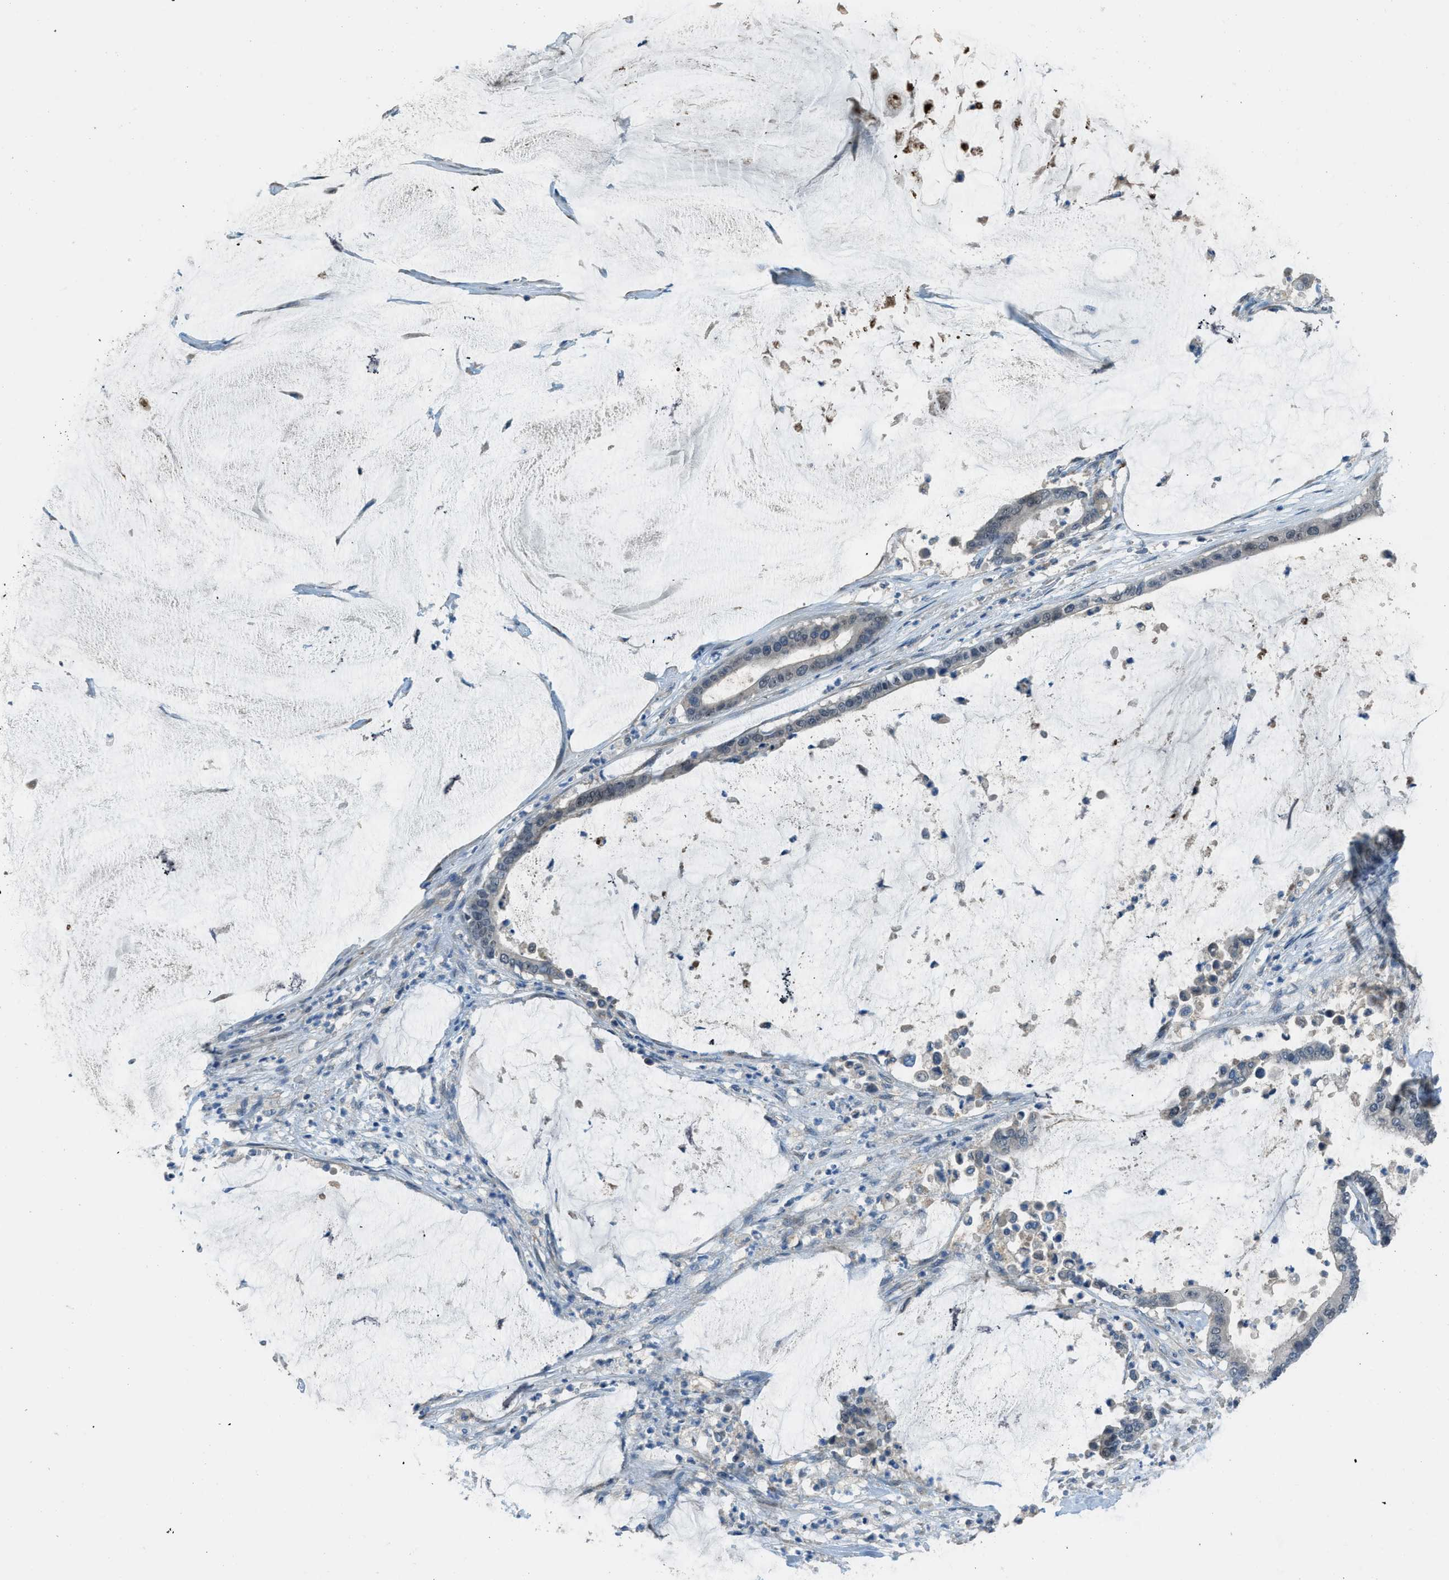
{"staining": {"intensity": "negative", "quantity": "none", "location": "none"}, "tissue": "pancreatic cancer", "cell_type": "Tumor cells", "image_type": "cancer", "snomed": [{"axis": "morphology", "description": "Adenocarcinoma, NOS"}, {"axis": "topography", "description": "Pancreas"}], "caption": "Immunohistochemistry photomicrograph of human pancreatic cancer (adenocarcinoma) stained for a protein (brown), which reveals no positivity in tumor cells. The staining was performed using DAB (3,3'-diaminobenzidine) to visualize the protein expression in brown, while the nuclei were stained in blue with hematoxylin (Magnification: 20x).", "gene": "TIMD4", "patient": {"sex": "male", "age": 41}}